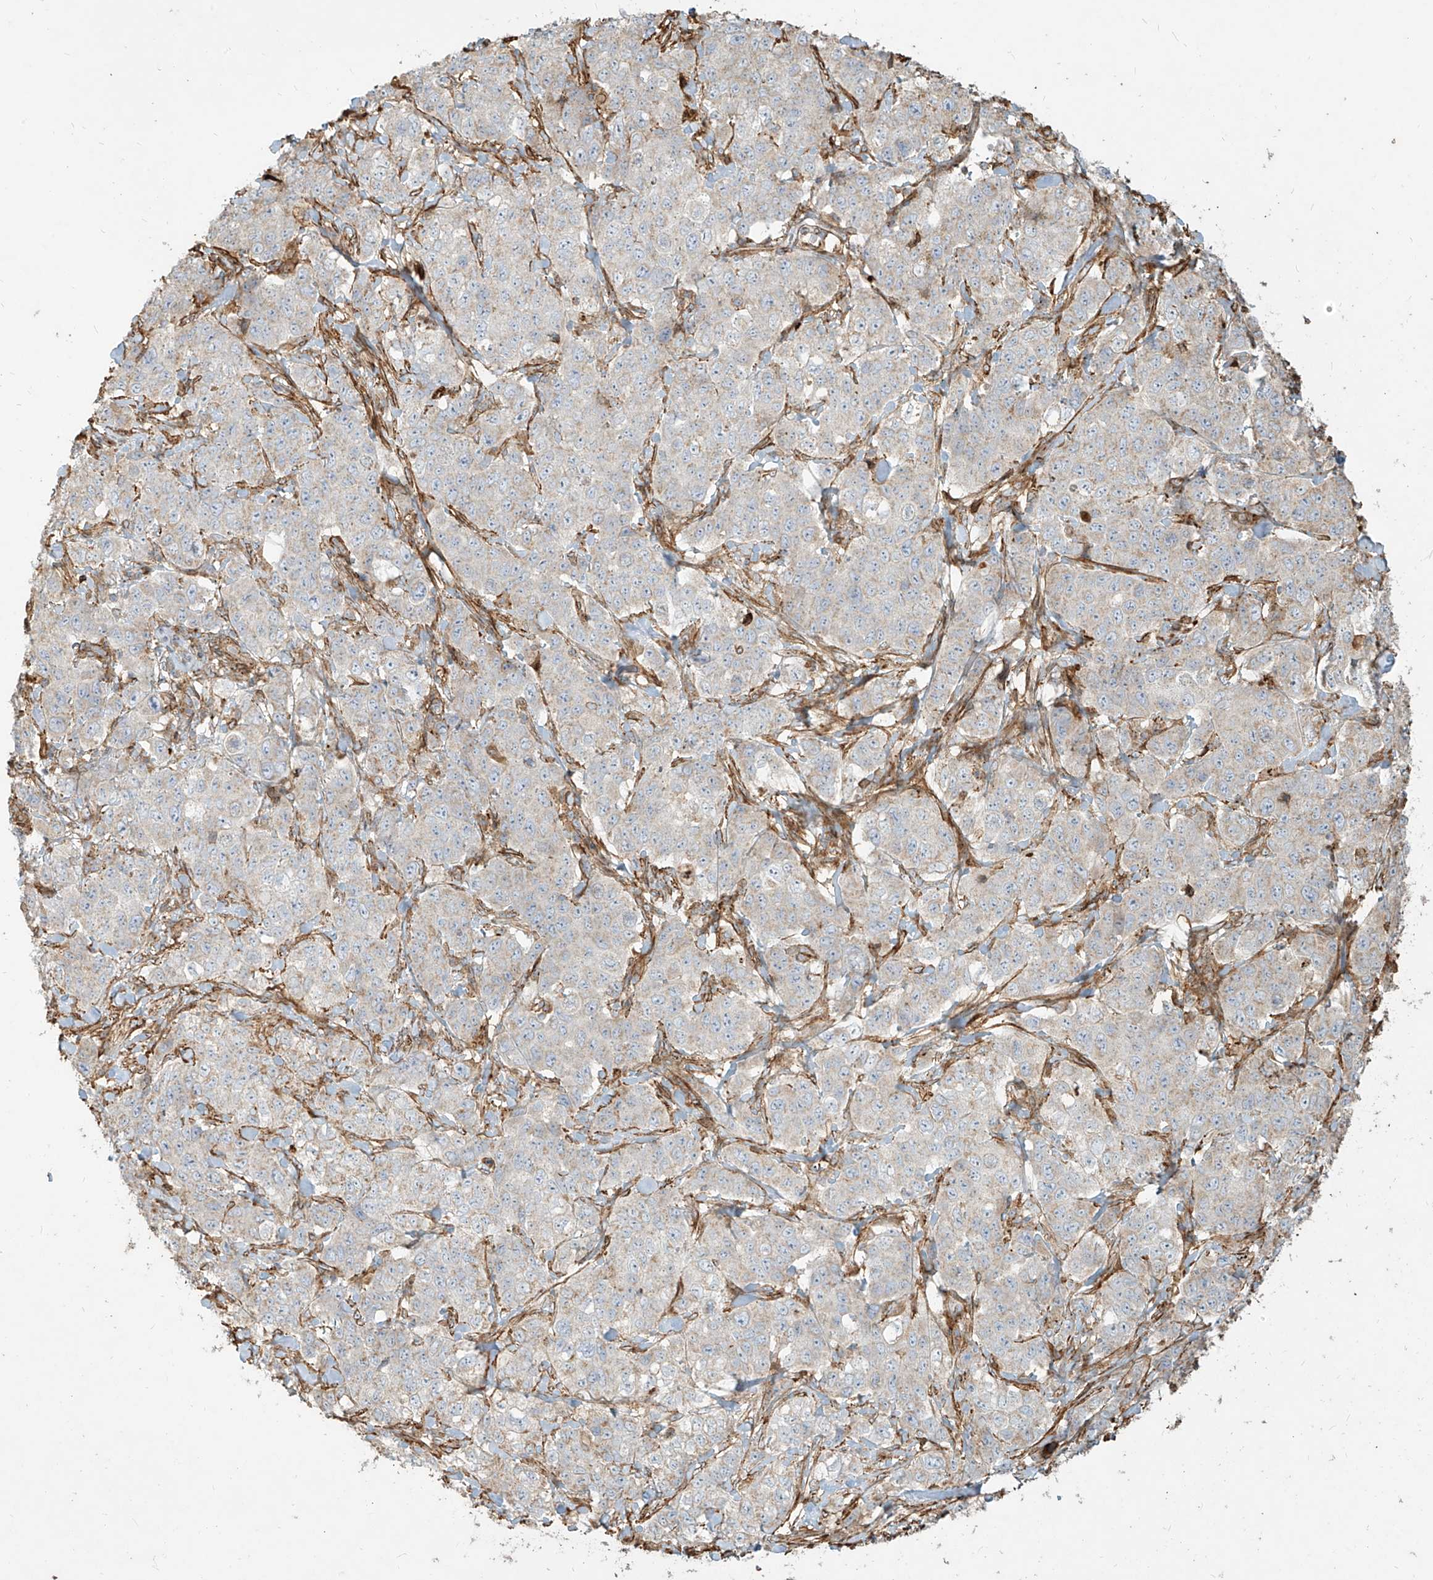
{"staining": {"intensity": "weak", "quantity": "<25%", "location": "cytoplasmic/membranous"}, "tissue": "stomach cancer", "cell_type": "Tumor cells", "image_type": "cancer", "snomed": [{"axis": "morphology", "description": "Adenocarcinoma, NOS"}, {"axis": "topography", "description": "Stomach"}], "caption": "An immunohistochemistry micrograph of adenocarcinoma (stomach) is shown. There is no staining in tumor cells of adenocarcinoma (stomach). (DAB immunohistochemistry (IHC), high magnification).", "gene": "MTX2", "patient": {"sex": "male", "age": 48}}